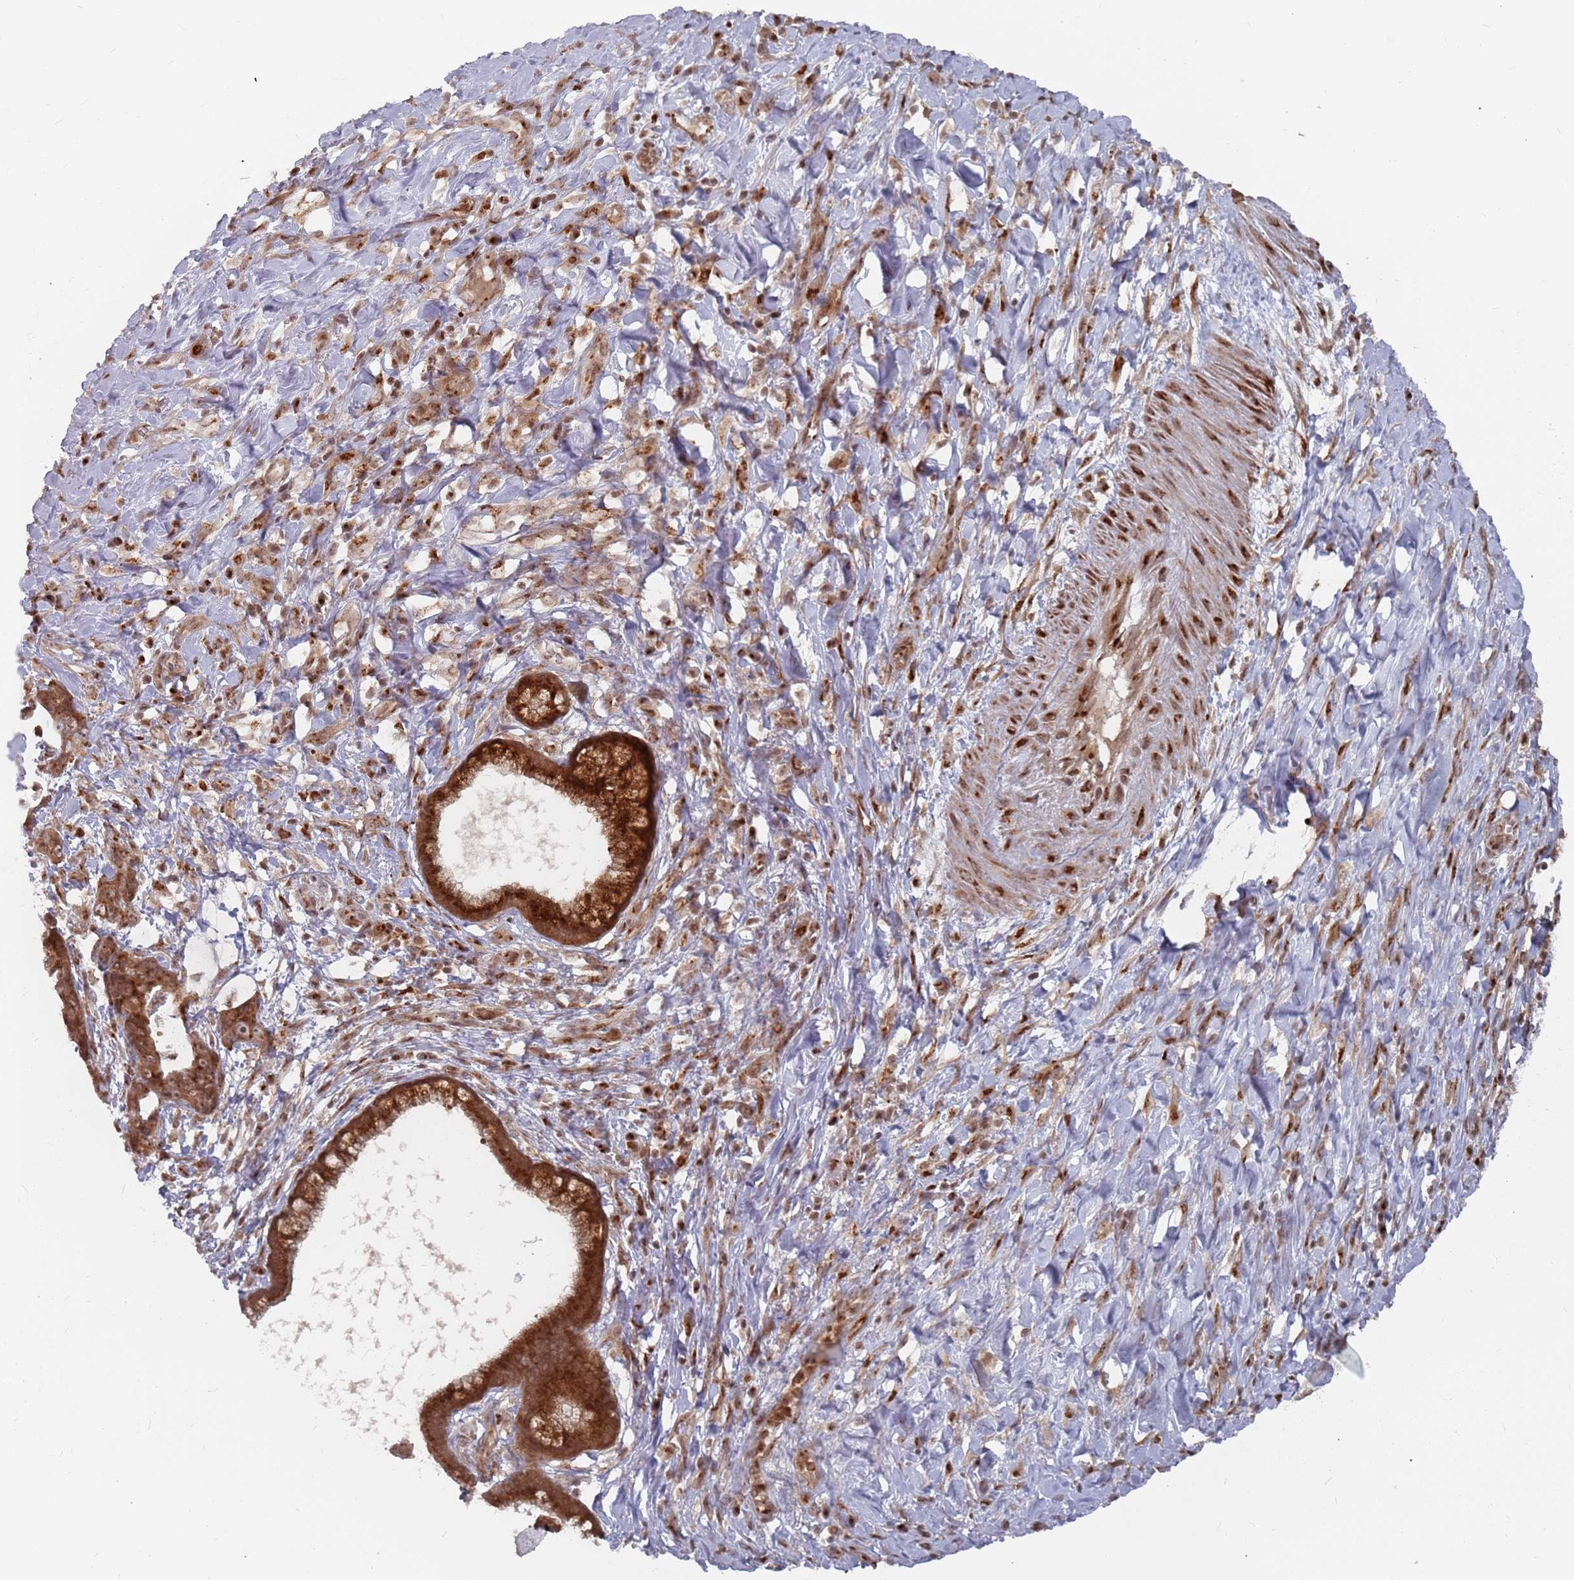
{"staining": {"intensity": "strong", "quantity": ">75%", "location": "cytoplasmic/membranous,nuclear"}, "tissue": "pancreatic cancer", "cell_type": "Tumor cells", "image_type": "cancer", "snomed": [{"axis": "morphology", "description": "Adenocarcinoma, NOS"}, {"axis": "topography", "description": "Pancreas"}], "caption": "The image reveals immunohistochemical staining of pancreatic adenocarcinoma. There is strong cytoplasmic/membranous and nuclear staining is appreciated in approximately >75% of tumor cells.", "gene": "FMO4", "patient": {"sex": "female", "age": 83}}